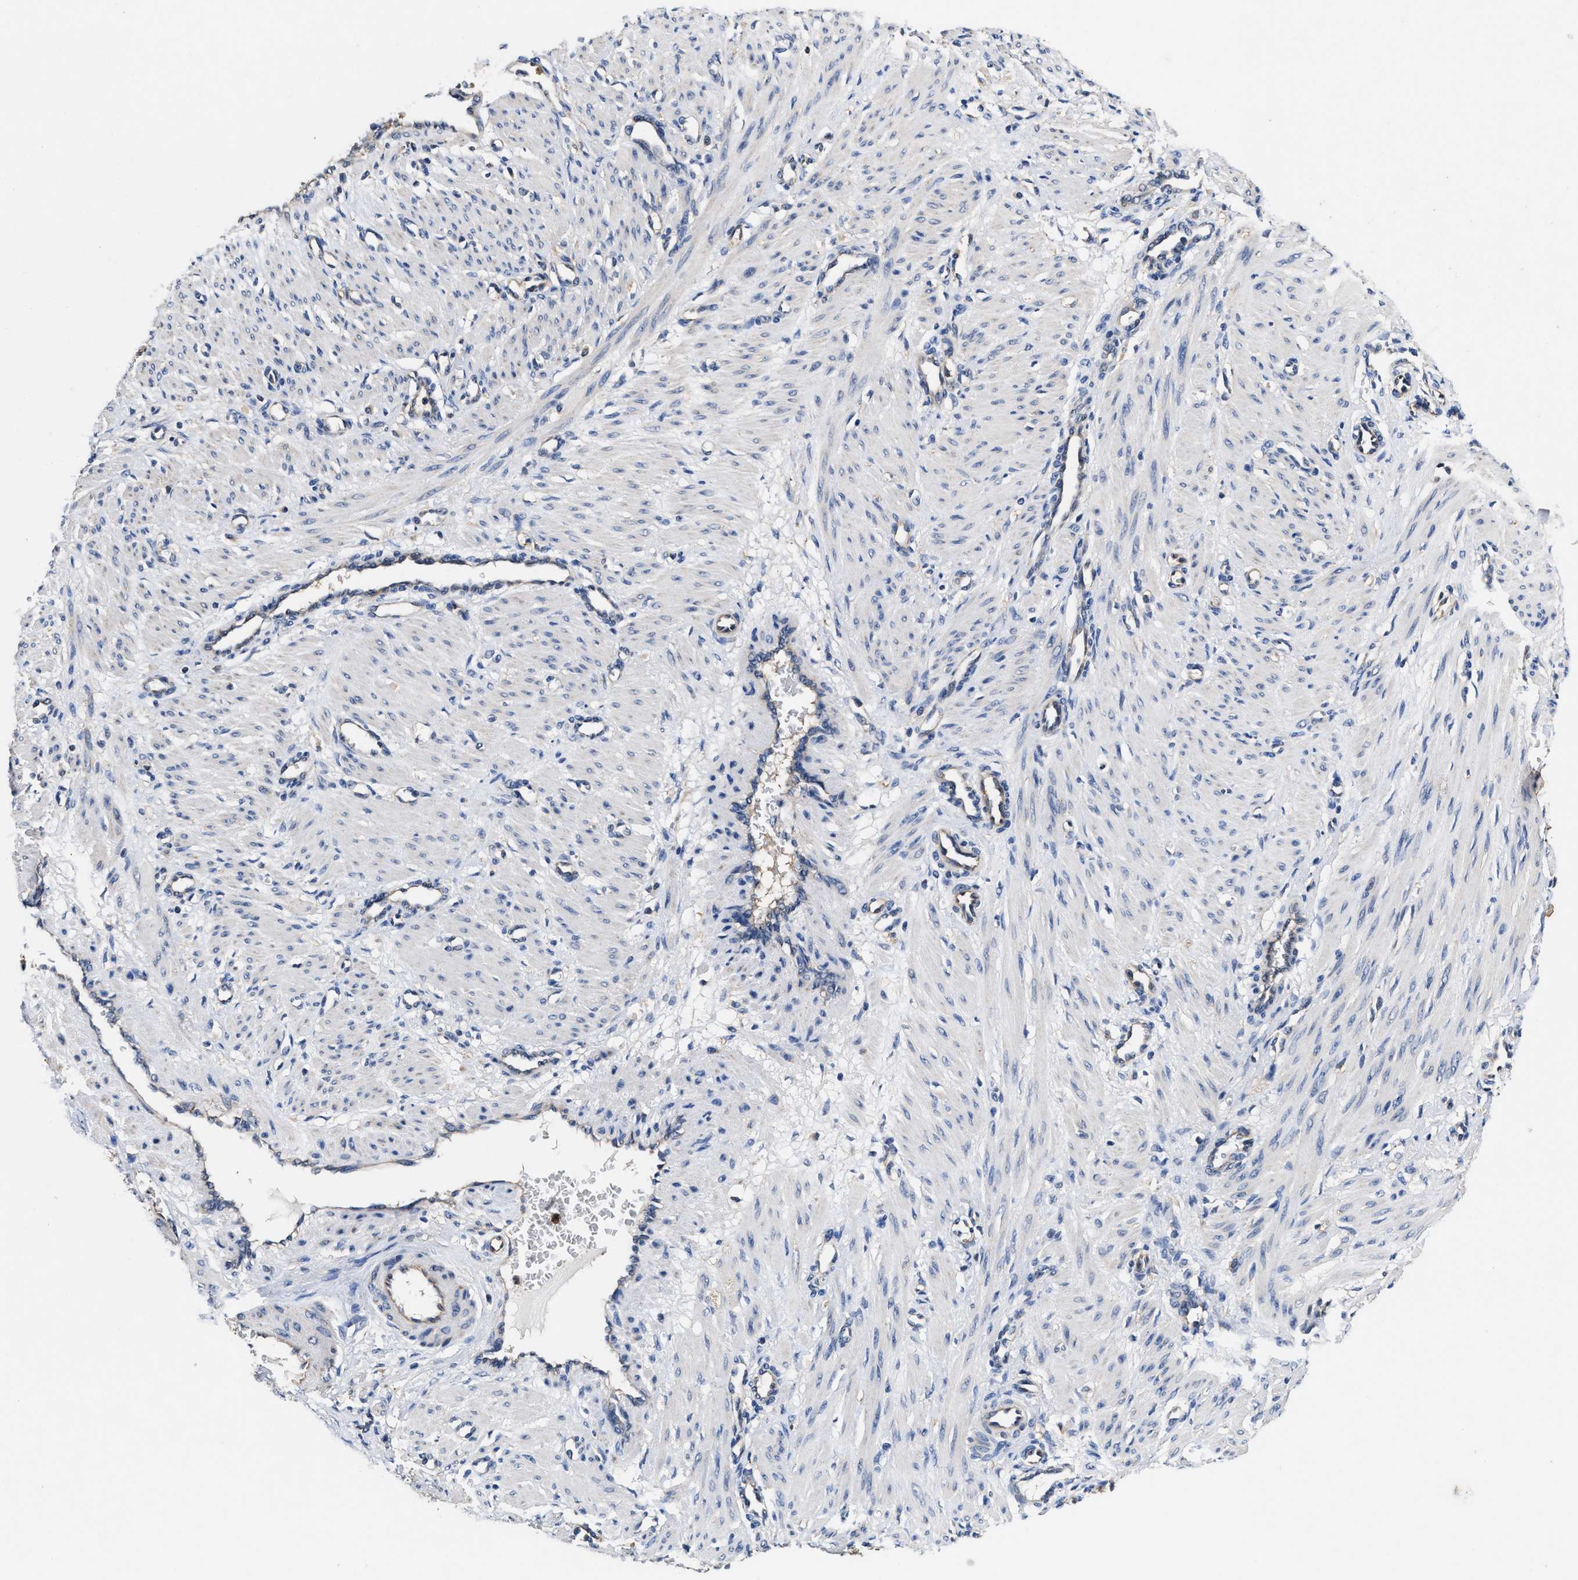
{"staining": {"intensity": "negative", "quantity": "none", "location": "none"}, "tissue": "smooth muscle", "cell_type": "Smooth muscle cells", "image_type": "normal", "snomed": [{"axis": "morphology", "description": "Normal tissue, NOS"}, {"axis": "topography", "description": "Endometrium"}], "caption": "There is no significant positivity in smooth muscle cells of smooth muscle. (Immunohistochemistry (ihc), brightfield microscopy, high magnification).", "gene": "ACLY", "patient": {"sex": "female", "age": 33}}